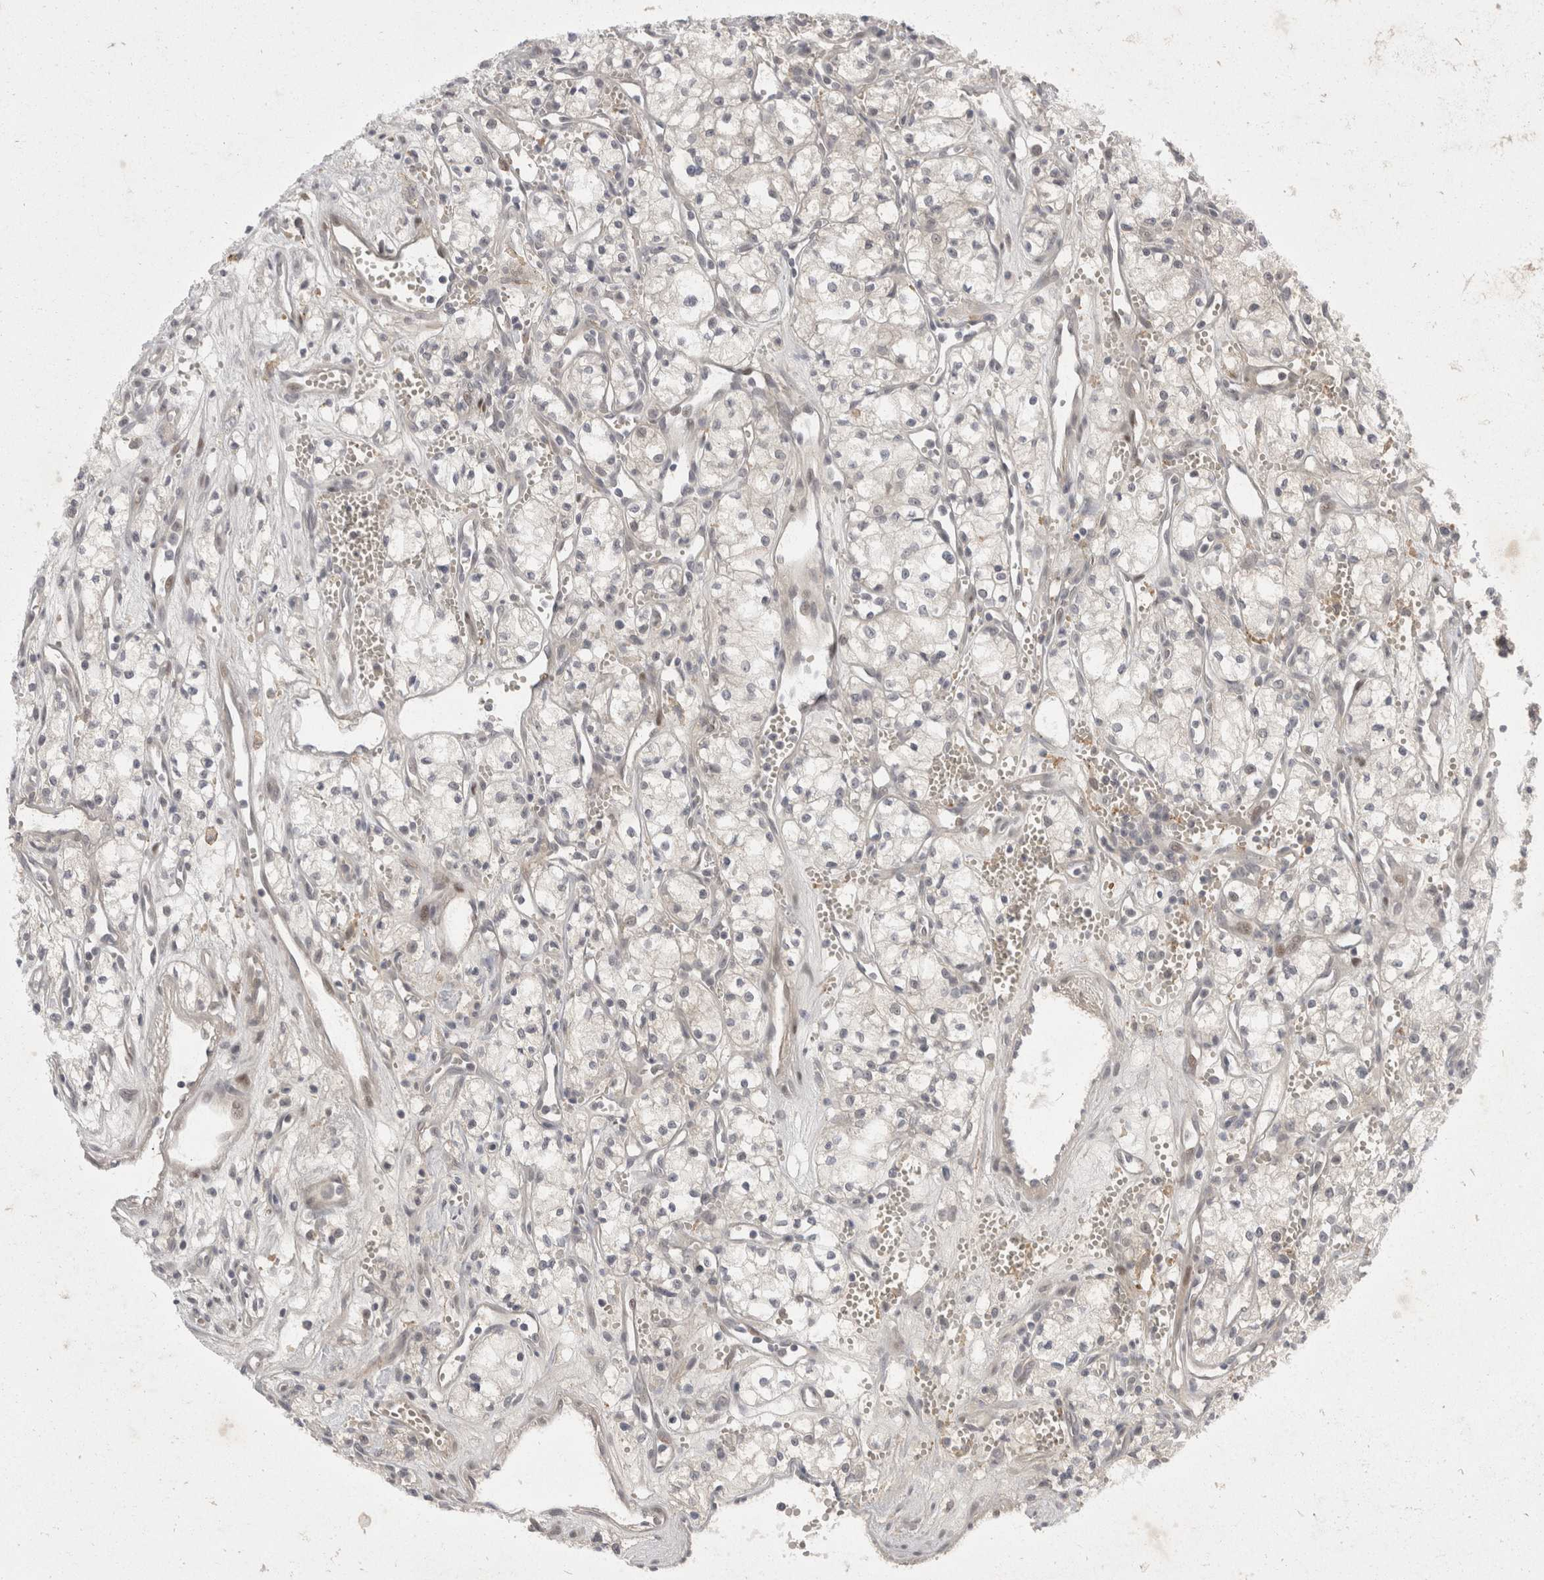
{"staining": {"intensity": "negative", "quantity": "none", "location": "none"}, "tissue": "renal cancer", "cell_type": "Tumor cells", "image_type": "cancer", "snomed": [{"axis": "morphology", "description": "Adenocarcinoma, NOS"}, {"axis": "topography", "description": "Kidney"}], "caption": "An image of human renal cancer (adenocarcinoma) is negative for staining in tumor cells.", "gene": "TOM1L2", "patient": {"sex": "male", "age": 59}}